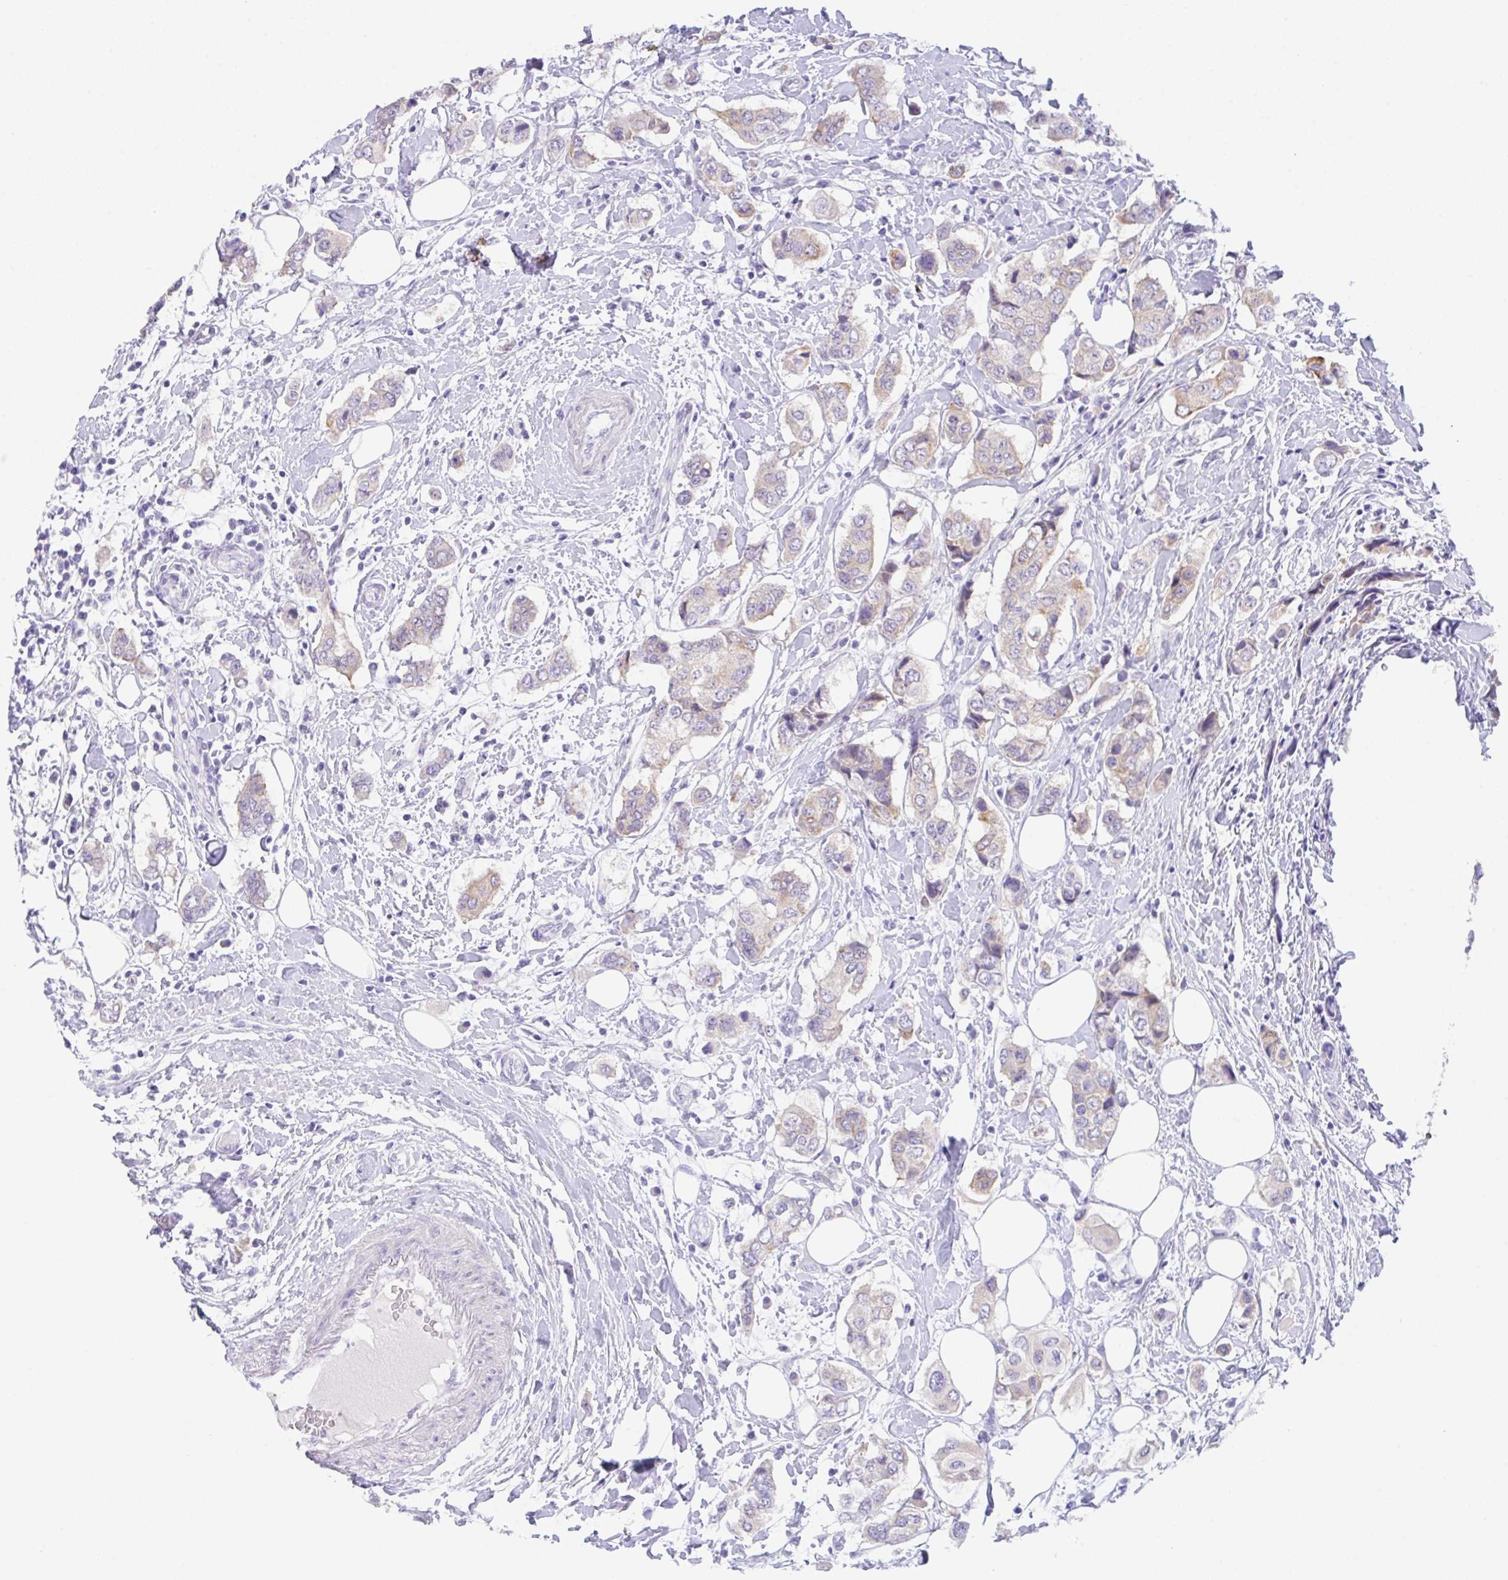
{"staining": {"intensity": "weak", "quantity": "<25%", "location": "cytoplasmic/membranous"}, "tissue": "breast cancer", "cell_type": "Tumor cells", "image_type": "cancer", "snomed": [{"axis": "morphology", "description": "Lobular carcinoma"}, {"axis": "topography", "description": "Breast"}], "caption": "Lobular carcinoma (breast) was stained to show a protein in brown. There is no significant staining in tumor cells.", "gene": "TRAF4", "patient": {"sex": "female", "age": 51}}